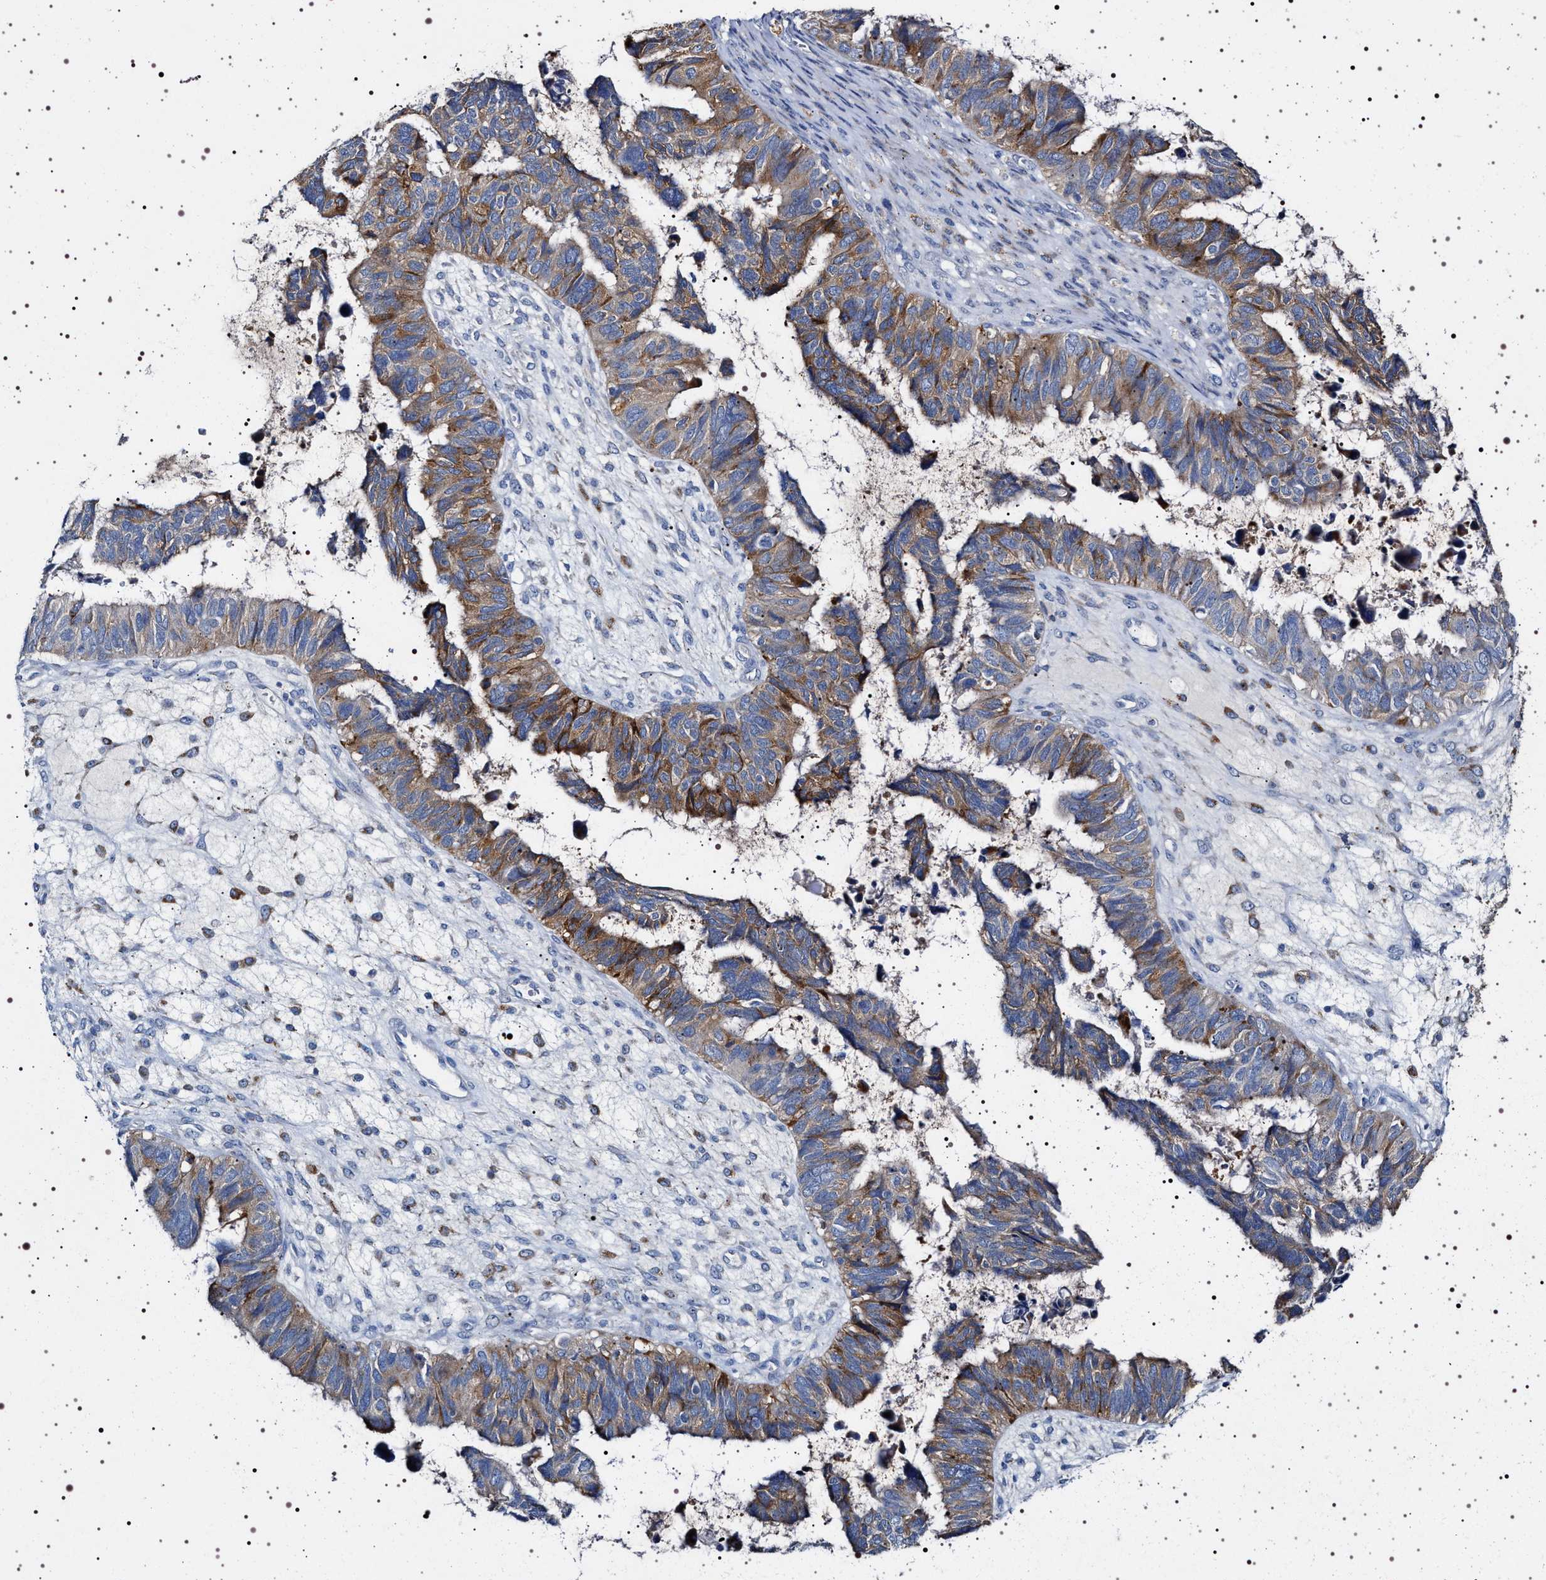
{"staining": {"intensity": "moderate", "quantity": ">75%", "location": "cytoplasmic/membranous"}, "tissue": "ovarian cancer", "cell_type": "Tumor cells", "image_type": "cancer", "snomed": [{"axis": "morphology", "description": "Cystadenocarcinoma, serous, NOS"}, {"axis": "topography", "description": "Ovary"}], "caption": "Immunohistochemistry photomicrograph of neoplastic tissue: ovarian serous cystadenocarcinoma stained using IHC exhibits medium levels of moderate protein expression localized specifically in the cytoplasmic/membranous of tumor cells, appearing as a cytoplasmic/membranous brown color.", "gene": "NAALADL2", "patient": {"sex": "female", "age": 79}}